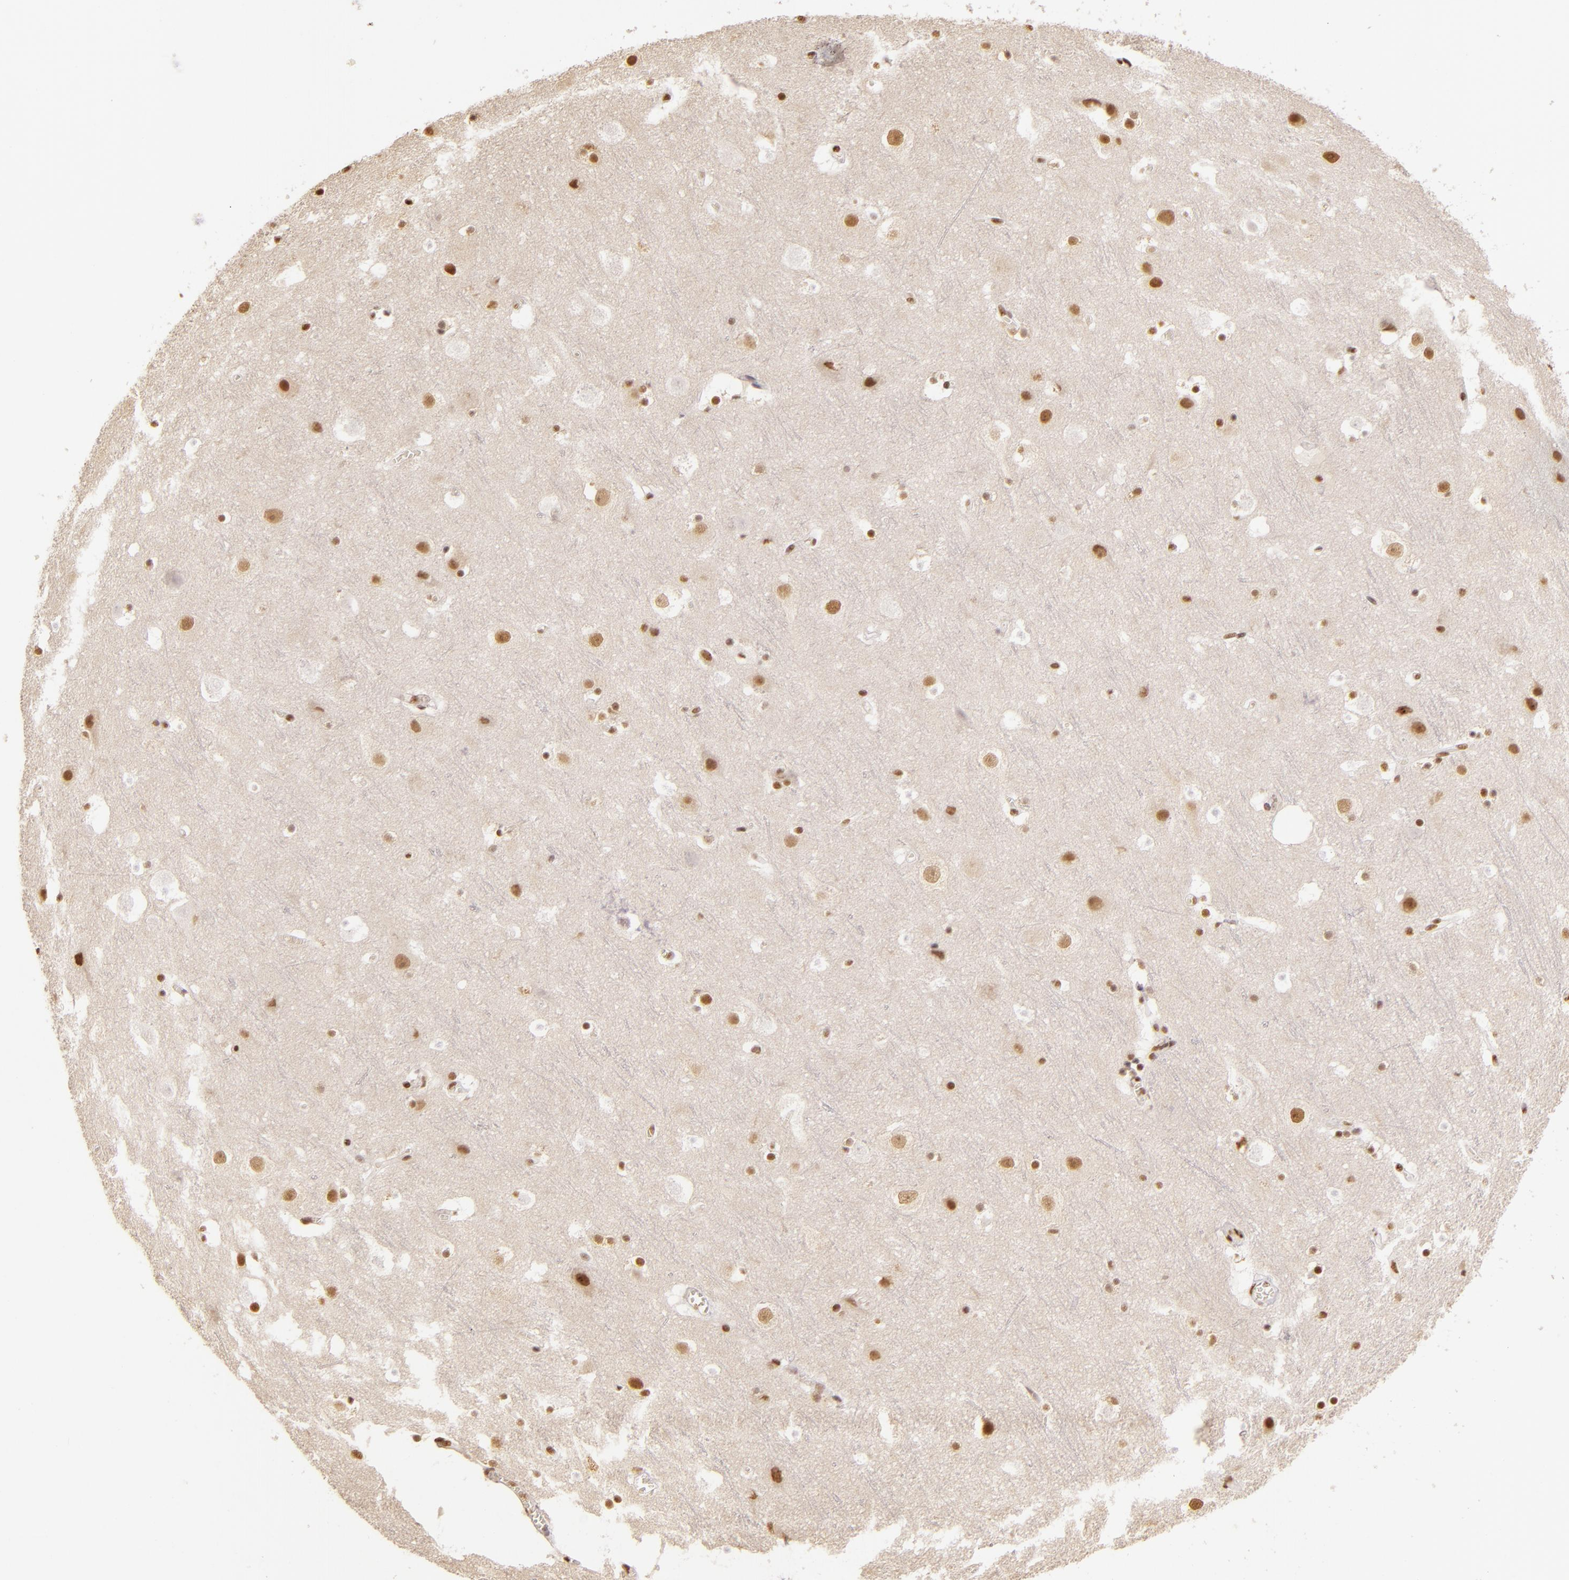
{"staining": {"intensity": "moderate", "quantity": ">75%", "location": "nuclear"}, "tissue": "cerebral cortex", "cell_type": "Endothelial cells", "image_type": "normal", "snomed": [{"axis": "morphology", "description": "Normal tissue, NOS"}, {"axis": "topography", "description": "Cerebral cortex"}], "caption": "The image demonstrates staining of benign cerebral cortex, revealing moderate nuclear protein staining (brown color) within endothelial cells. (DAB IHC, brown staining for protein, blue staining for nuclei).", "gene": "PAPOLA", "patient": {"sex": "male", "age": 45}}